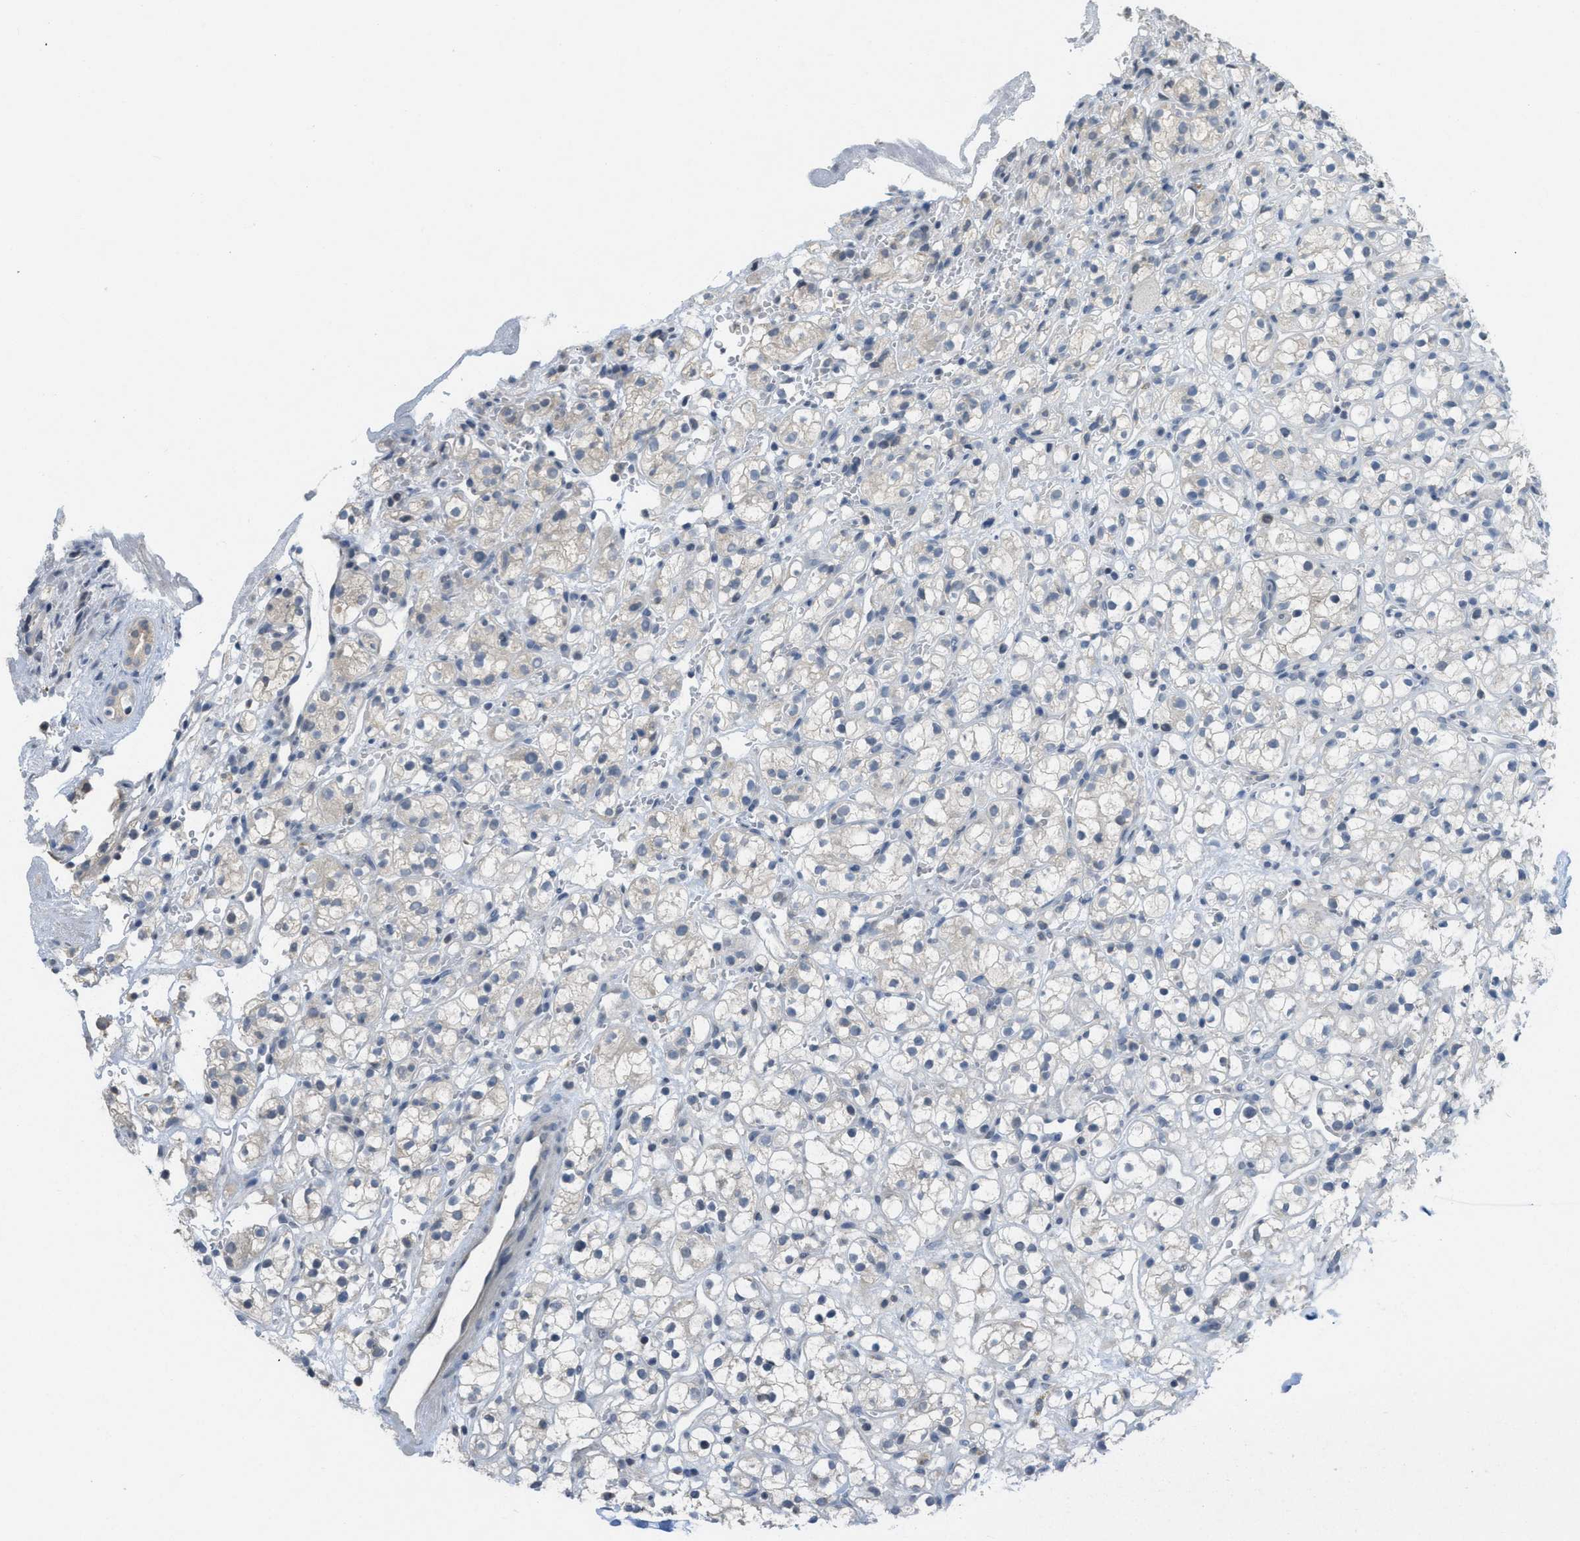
{"staining": {"intensity": "weak", "quantity": "<25%", "location": "cytoplasmic/membranous"}, "tissue": "renal cancer", "cell_type": "Tumor cells", "image_type": "cancer", "snomed": [{"axis": "morphology", "description": "Adenocarcinoma, NOS"}, {"axis": "topography", "description": "Kidney"}], "caption": "IHC of renal adenocarcinoma reveals no positivity in tumor cells.", "gene": "TXNDC2", "patient": {"sex": "male", "age": 61}}